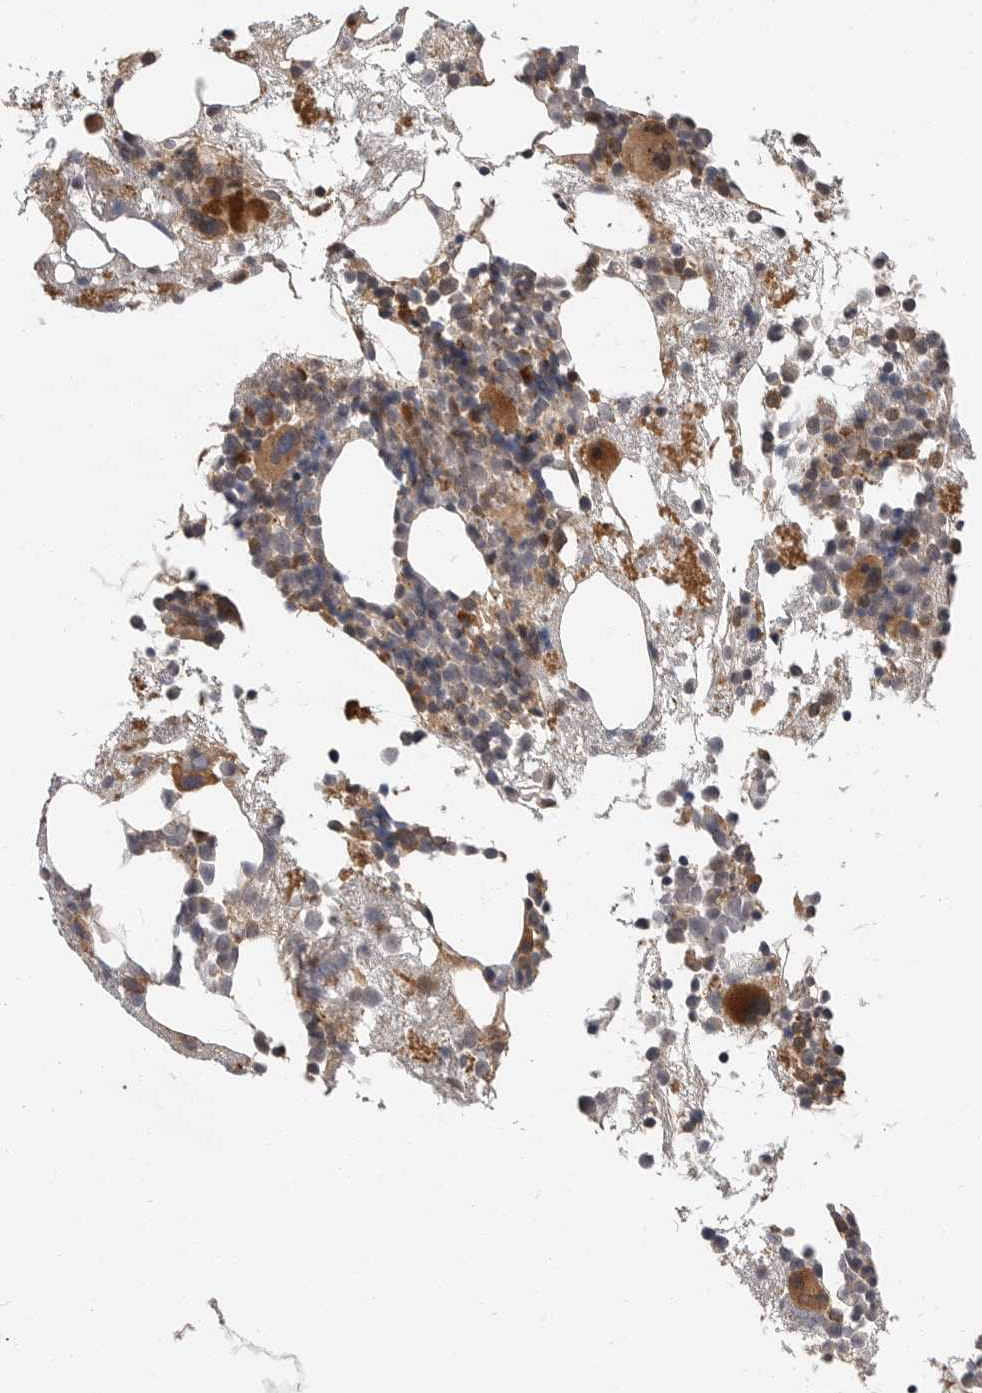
{"staining": {"intensity": "moderate", "quantity": "<25%", "location": "cytoplasmic/membranous"}, "tissue": "bone marrow", "cell_type": "Hematopoietic cells", "image_type": "normal", "snomed": [{"axis": "morphology", "description": "Normal tissue, NOS"}, {"axis": "morphology", "description": "Inflammation, NOS"}, {"axis": "topography", "description": "Bone marrow"}], "caption": "A photomicrograph of bone marrow stained for a protein reveals moderate cytoplasmic/membranous brown staining in hematopoietic cells.", "gene": "OSBPL9", "patient": {"sex": "female", "age": 81}}